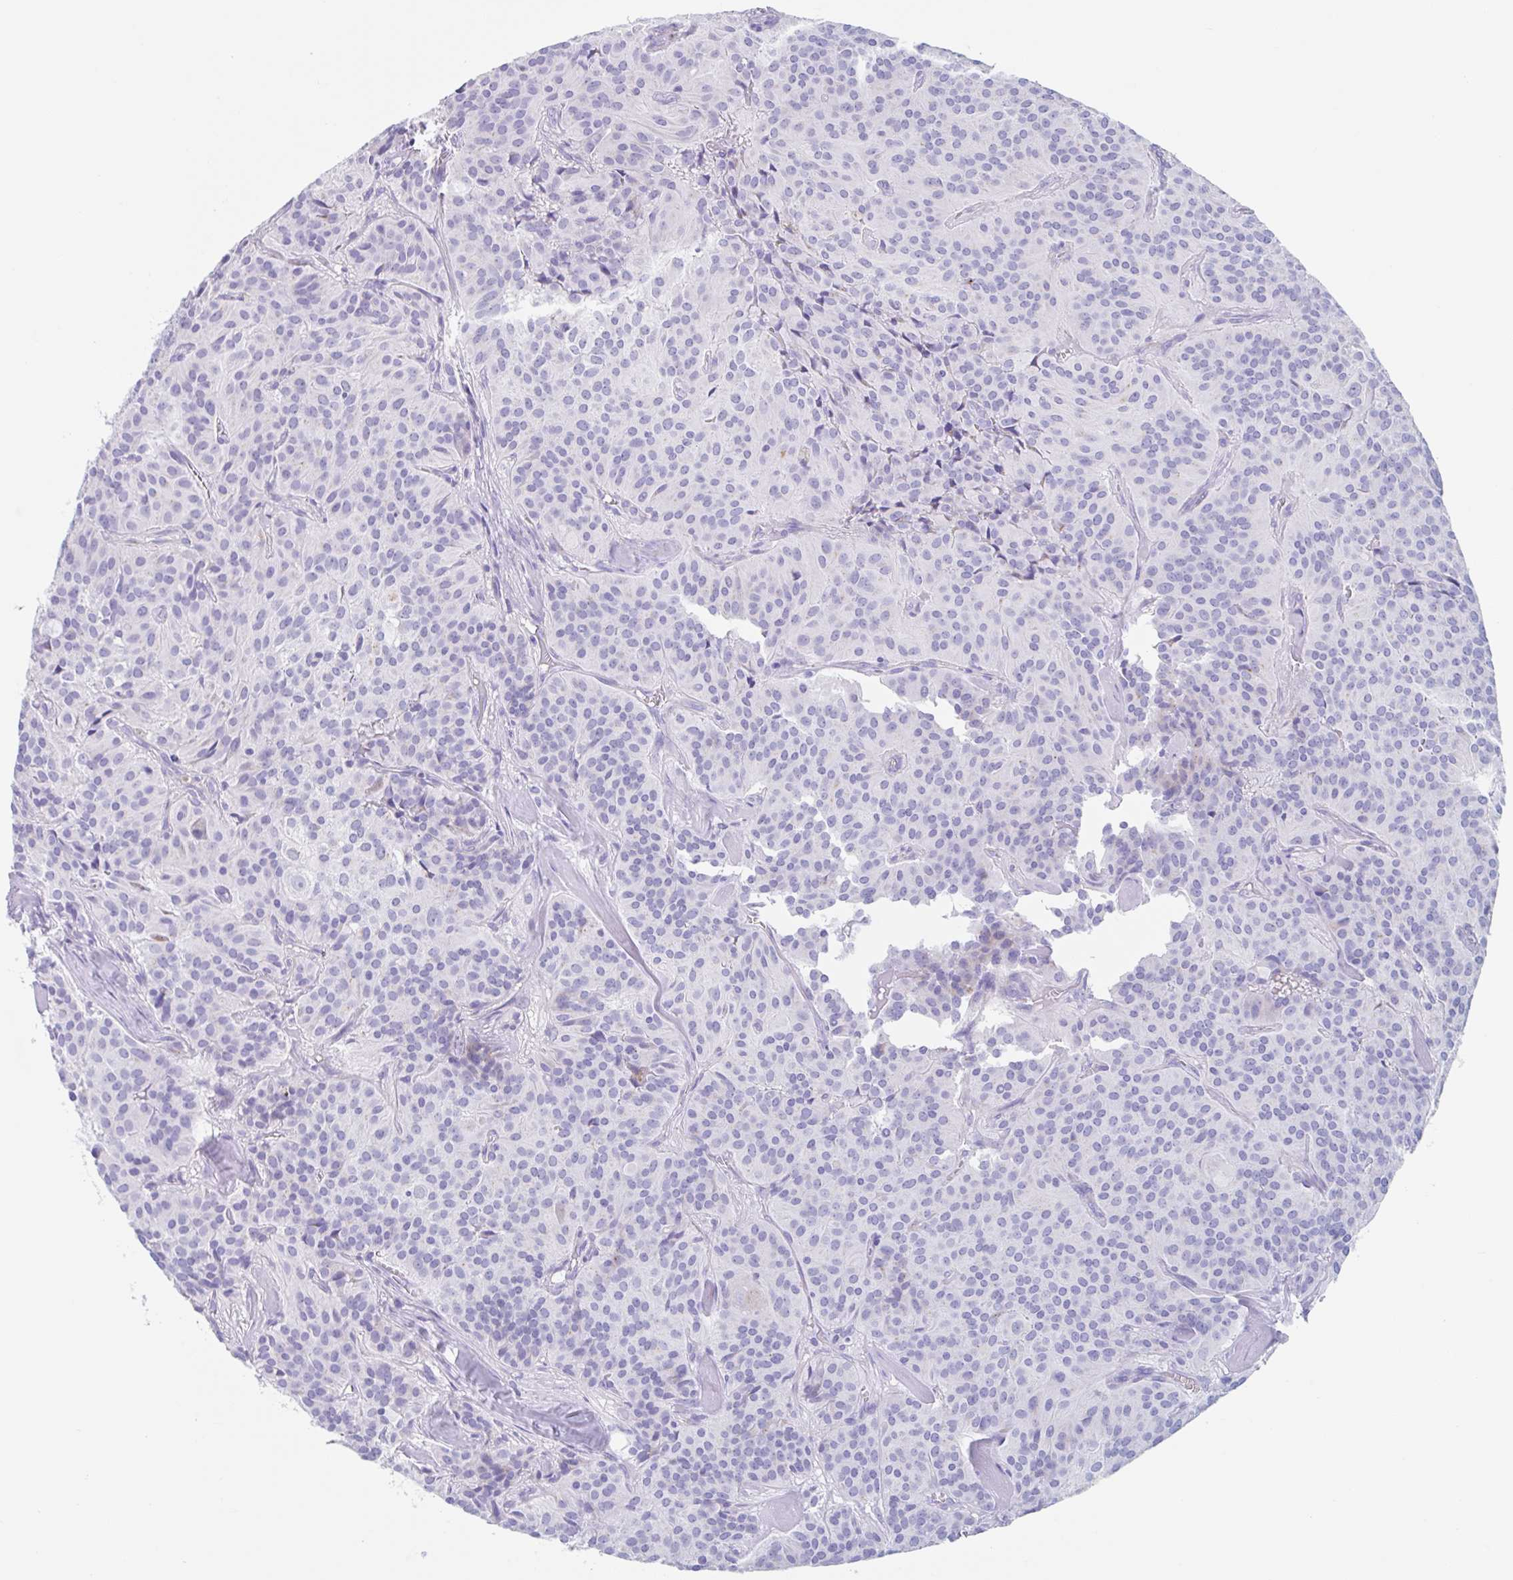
{"staining": {"intensity": "negative", "quantity": "none", "location": "none"}, "tissue": "glioma", "cell_type": "Tumor cells", "image_type": "cancer", "snomed": [{"axis": "morphology", "description": "Glioma, malignant, Low grade"}, {"axis": "topography", "description": "Brain"}], "caption": "Glioma stained for a protein using immunohistochemistry (IHC) shows no staining tumor cells.", "gene": "CPTP", "patient": {"sex": "male", "age": 42}}